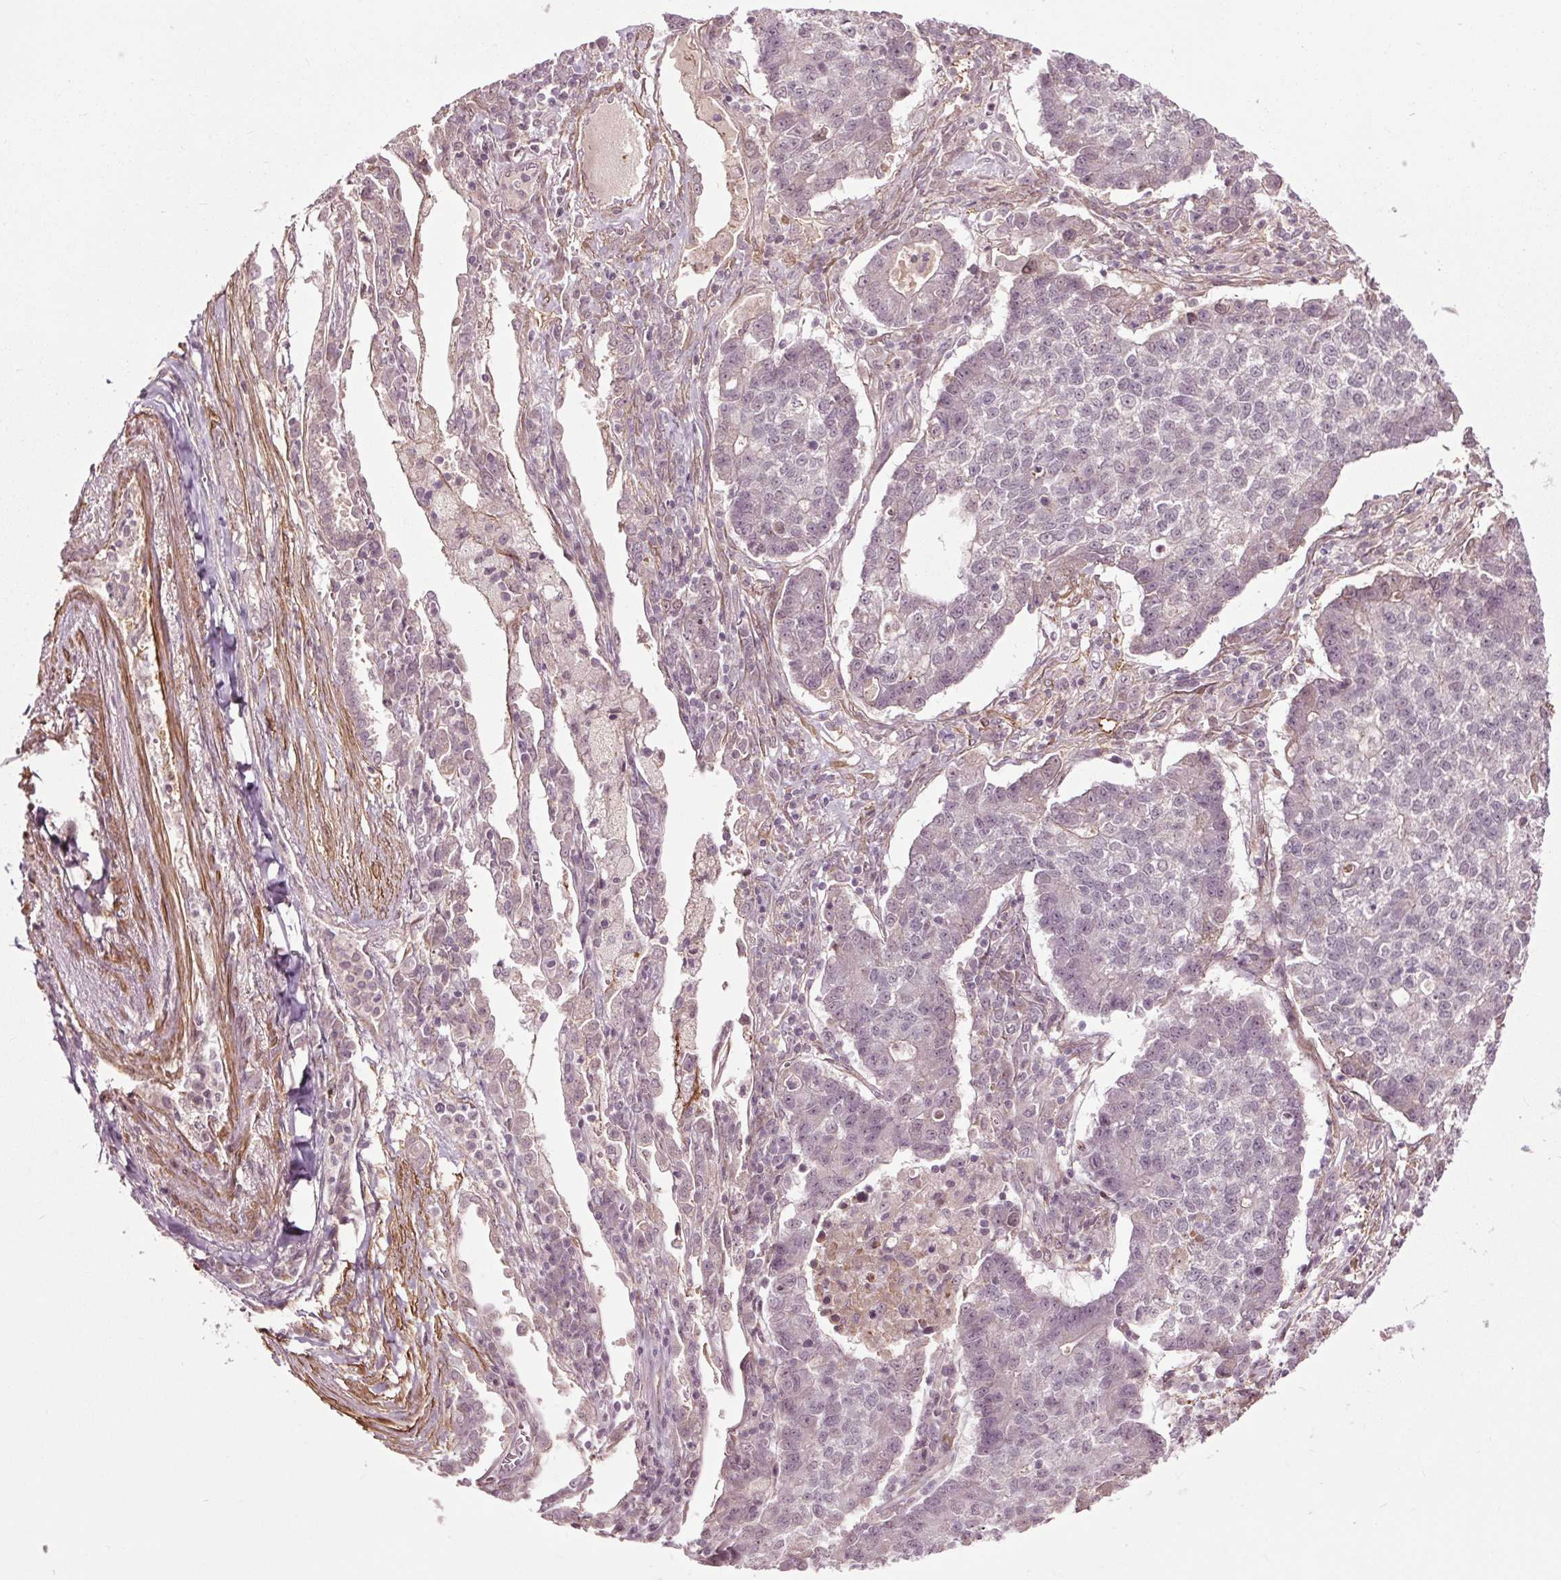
{"staining": {"intensity": "negative", "quantity": "none", "location": "none"}, "tissue": "lung cancer", "cell_type": "Tumor cells", "image_type": "cancer", "snomed": [{"axis": "morphology", "description": "Adenocarcinoma, NOS"}, {"axis": "topography", "description": "Lung"}], "caption": "A photomicrograph of lung cancer (adenocarcinoma) stained for a protein reveals no brown staining in tumor cells.", "gene": "HAUS5", "patient": {"sex": "male", "age": 57}}